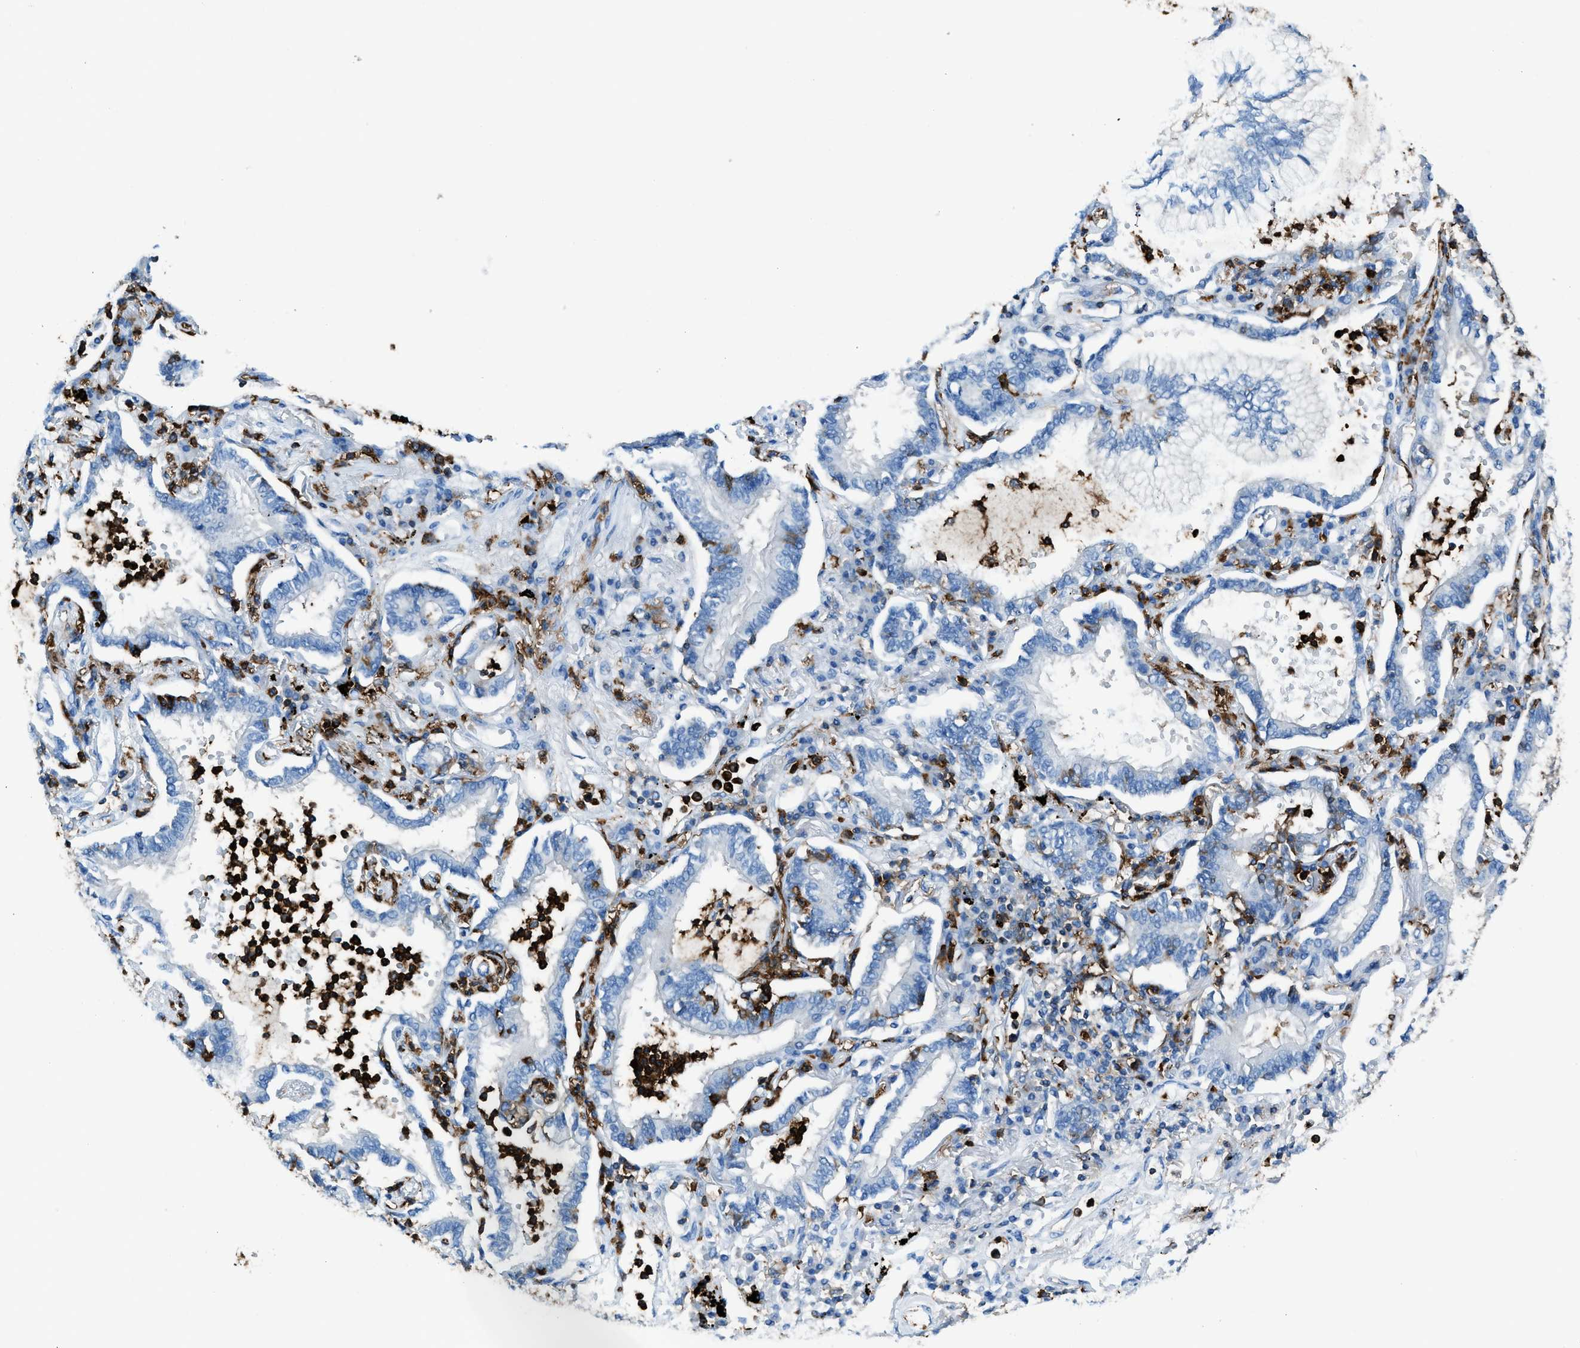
{"staining": {"intensity": "negative", "quantity": "none", "location": "none"}, "tissue": "lung cancer", "cell_type": "Tumor cells", "image_type": "cancer", "snomed": [{"axis": "morphology", "description": "Normal tissue, NOS"}, {"axis": "morphology", "description": "Adenocarcinoma, NOS"}, {"axis": "topography", "description": "Bronchus"}, {"axis": "topography", "description": "Lung"}], "caption": "Immunohistochemistry micrograph of human lung cancer (adenocarcinoma) stained for a protein (brown), which displays no expression in tumor cells. (Immunohistochemistry, brightfield microscopy, high magnification).", "gene": "ITGB2", "patient": {"sex": "female", "age": 70}}